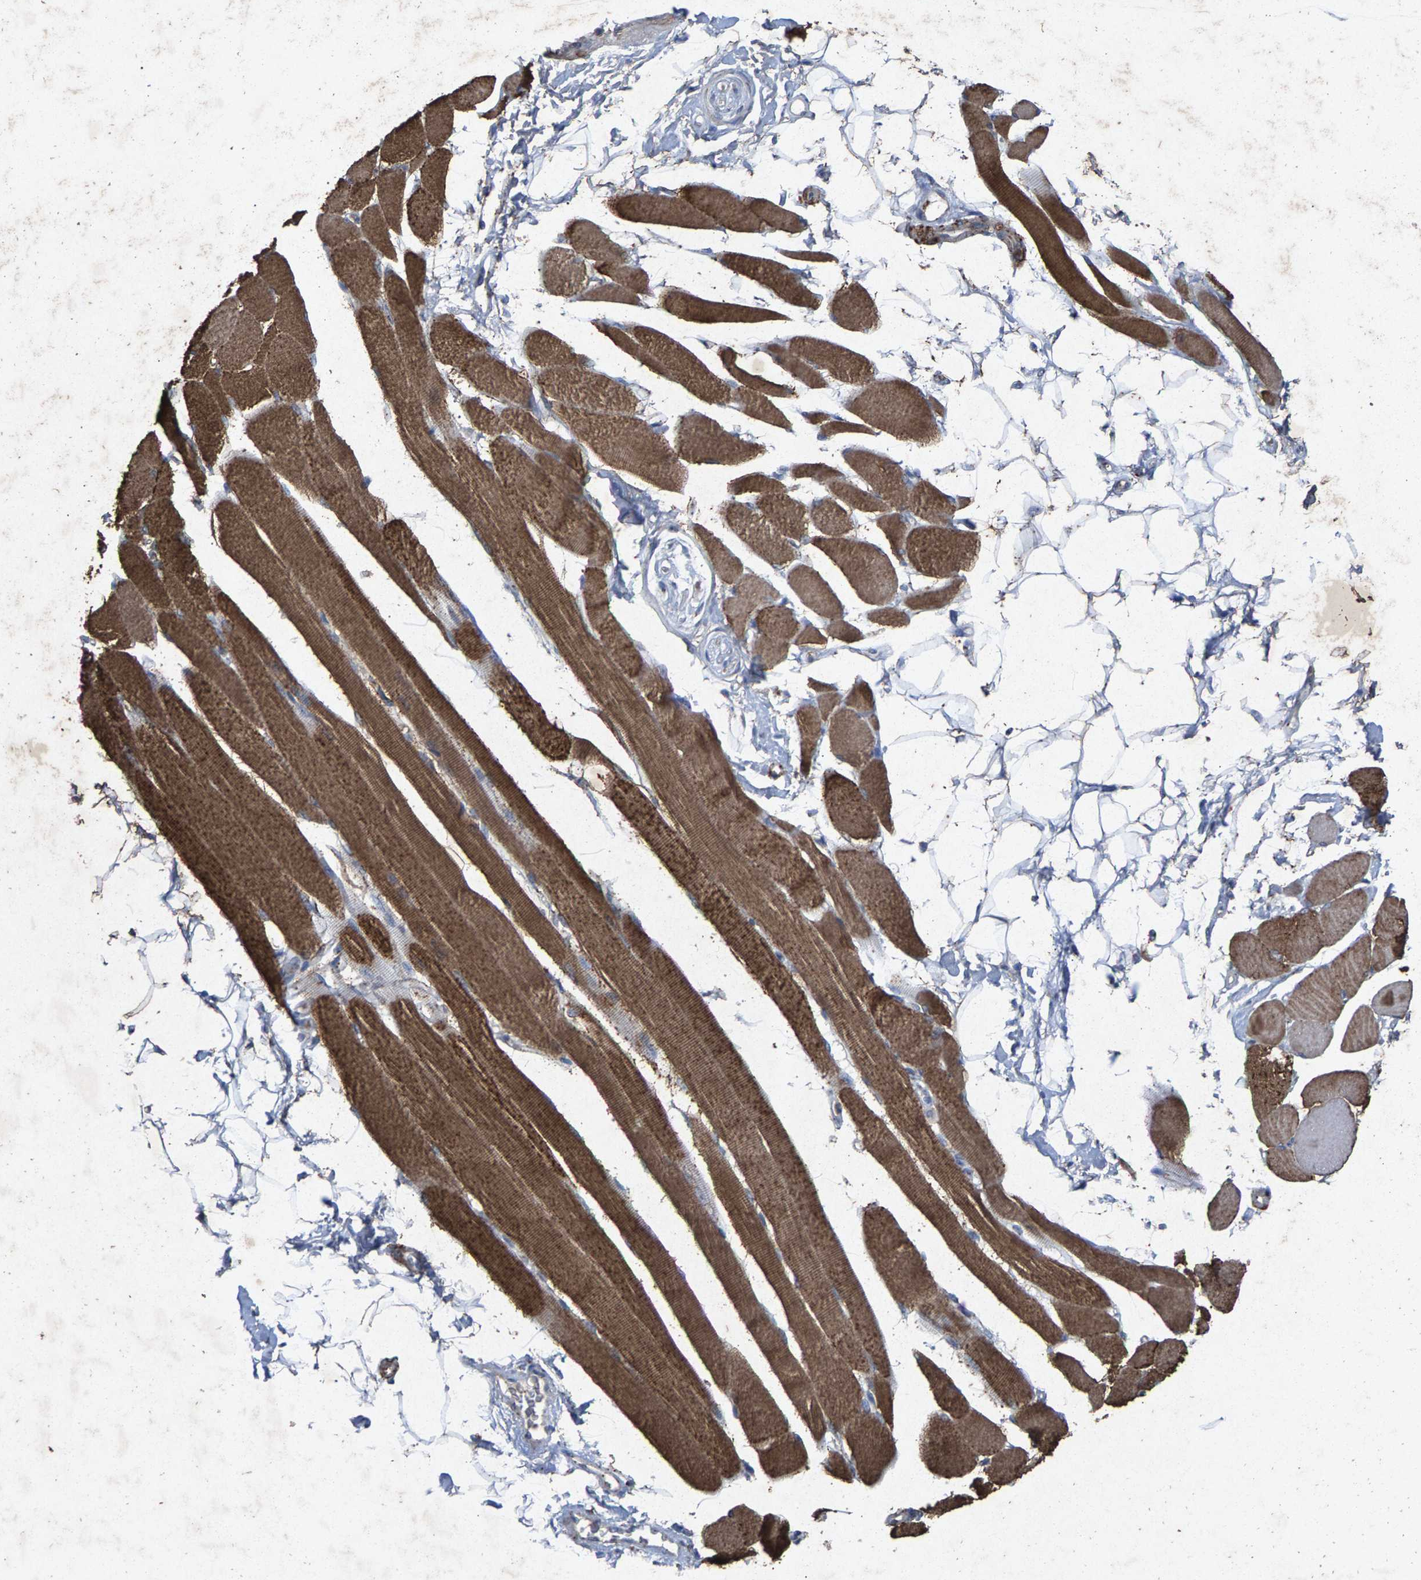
{"staining": {"intensity": "strong", "quantity": ">75%", "location": "cytoplasmic/membranous"}, "tissue": "skeletal muscle", "cell_type": "Myocytes", "image_type": "normal", "snomed": [{"axis": "morphology", "description": "Normal tissue, NOS"}, {"axis": "topography", "description": "Skeletal muscle"}, {"axis": "topography", "description": "Peripheral nerve tissue"}], "caption": "The immunohistochemical stain shows strong cytoplasmic/membranous expression in myocytes of normal skeletal muscle.", "gene": "MAN2A1", "patient": {"sex": "female", "age": 84}}